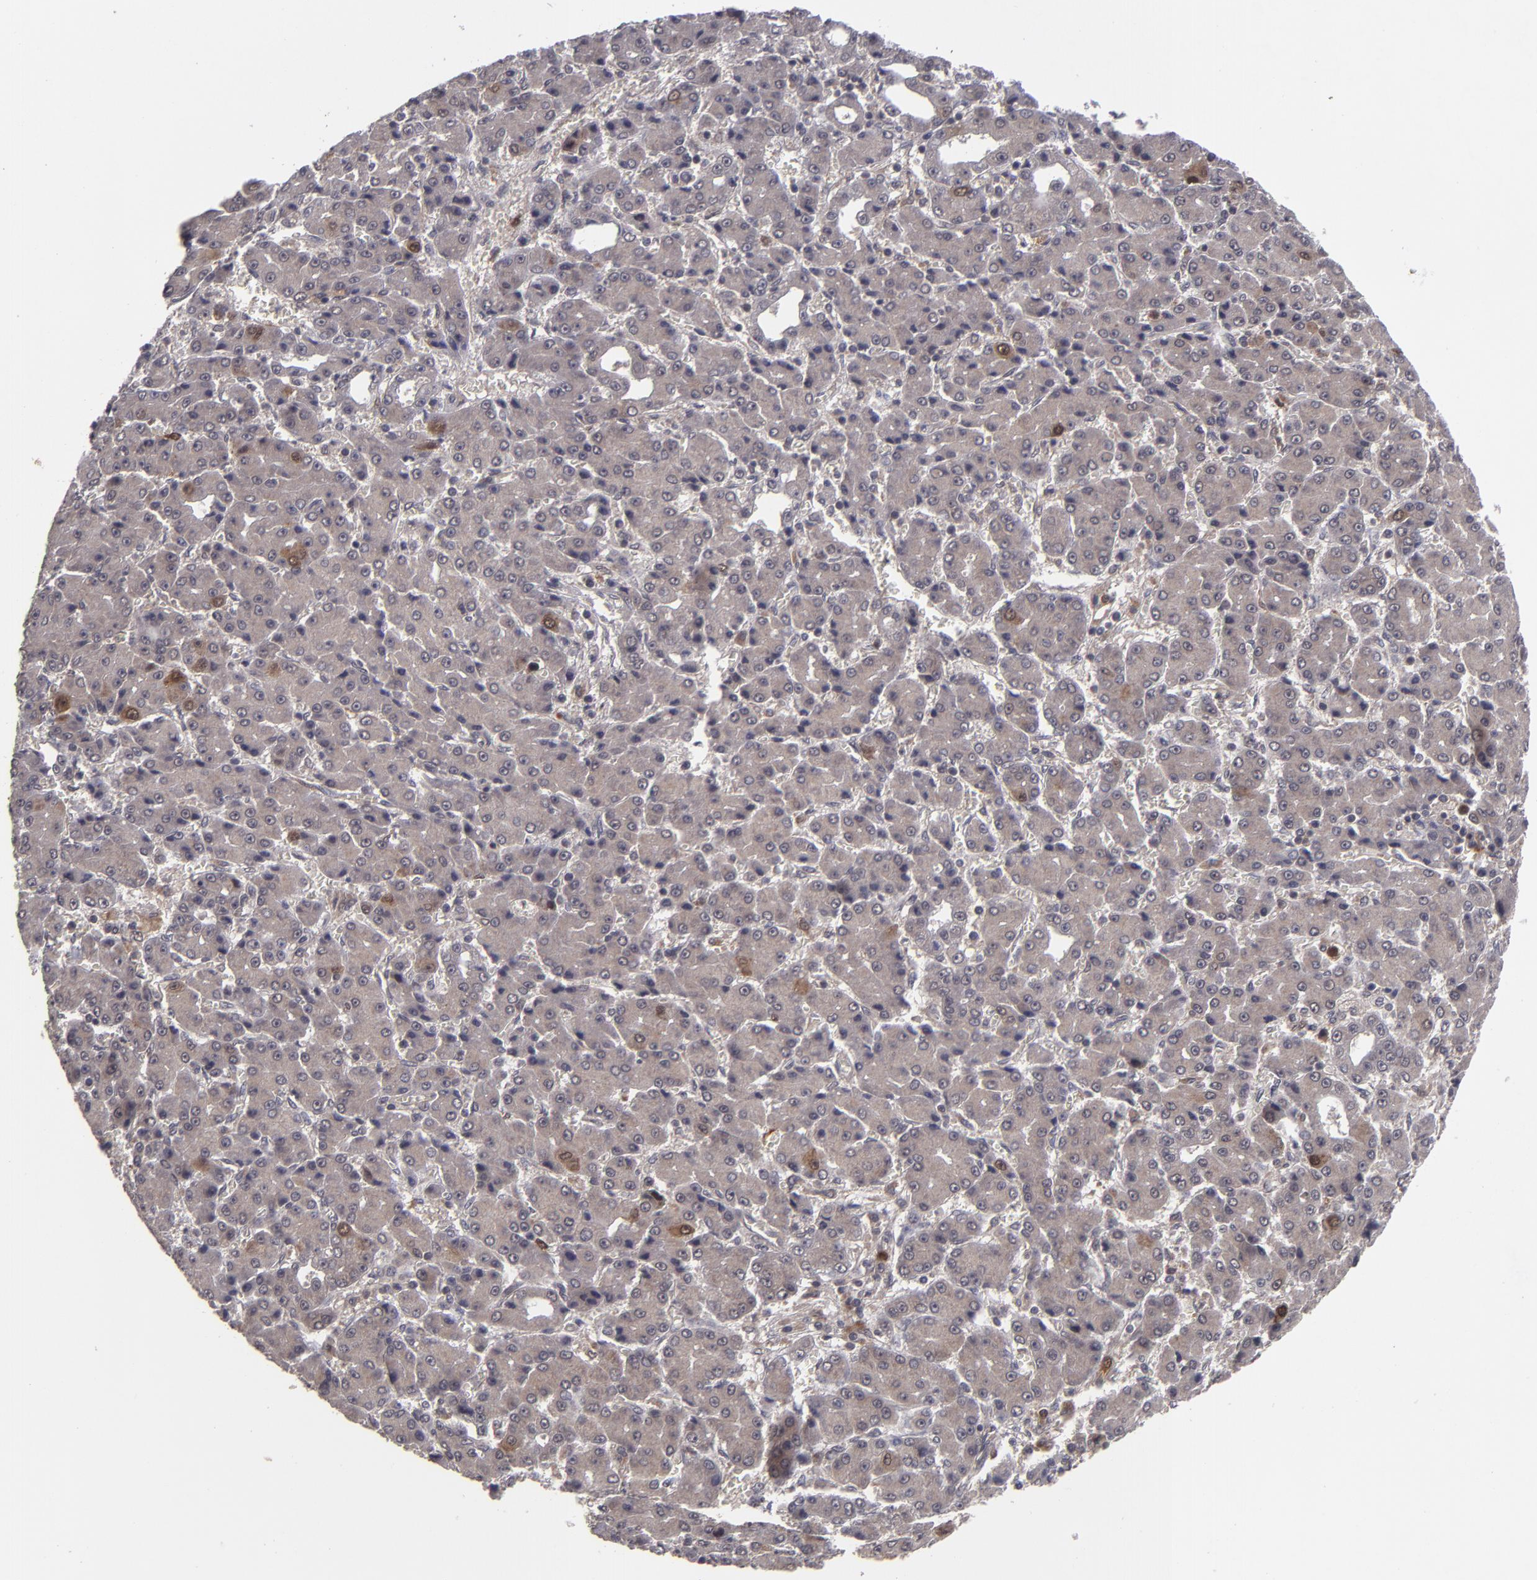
{"staining": {"intensity": "moderate", "quantity": ">75%", "location": "cytoplasmic/membranous"}, "tissue": "liver cancer", "cell_type": "Tumor cells", "image_type": "cancer", "snomed": [{"axis": "morphology", "description": "Carcinoma, Hepatocellular, NOS"}, {"axis": "topography", "description": "Liver"}], "caption": "Liver cancer tissue demonstrates moderate cytoplasmic/membranous staining in about >75% of tumor cells, visualized by immunohistochemistry.", "gene": "TYMS", "patient": {"sex": "male", "age": 69}}